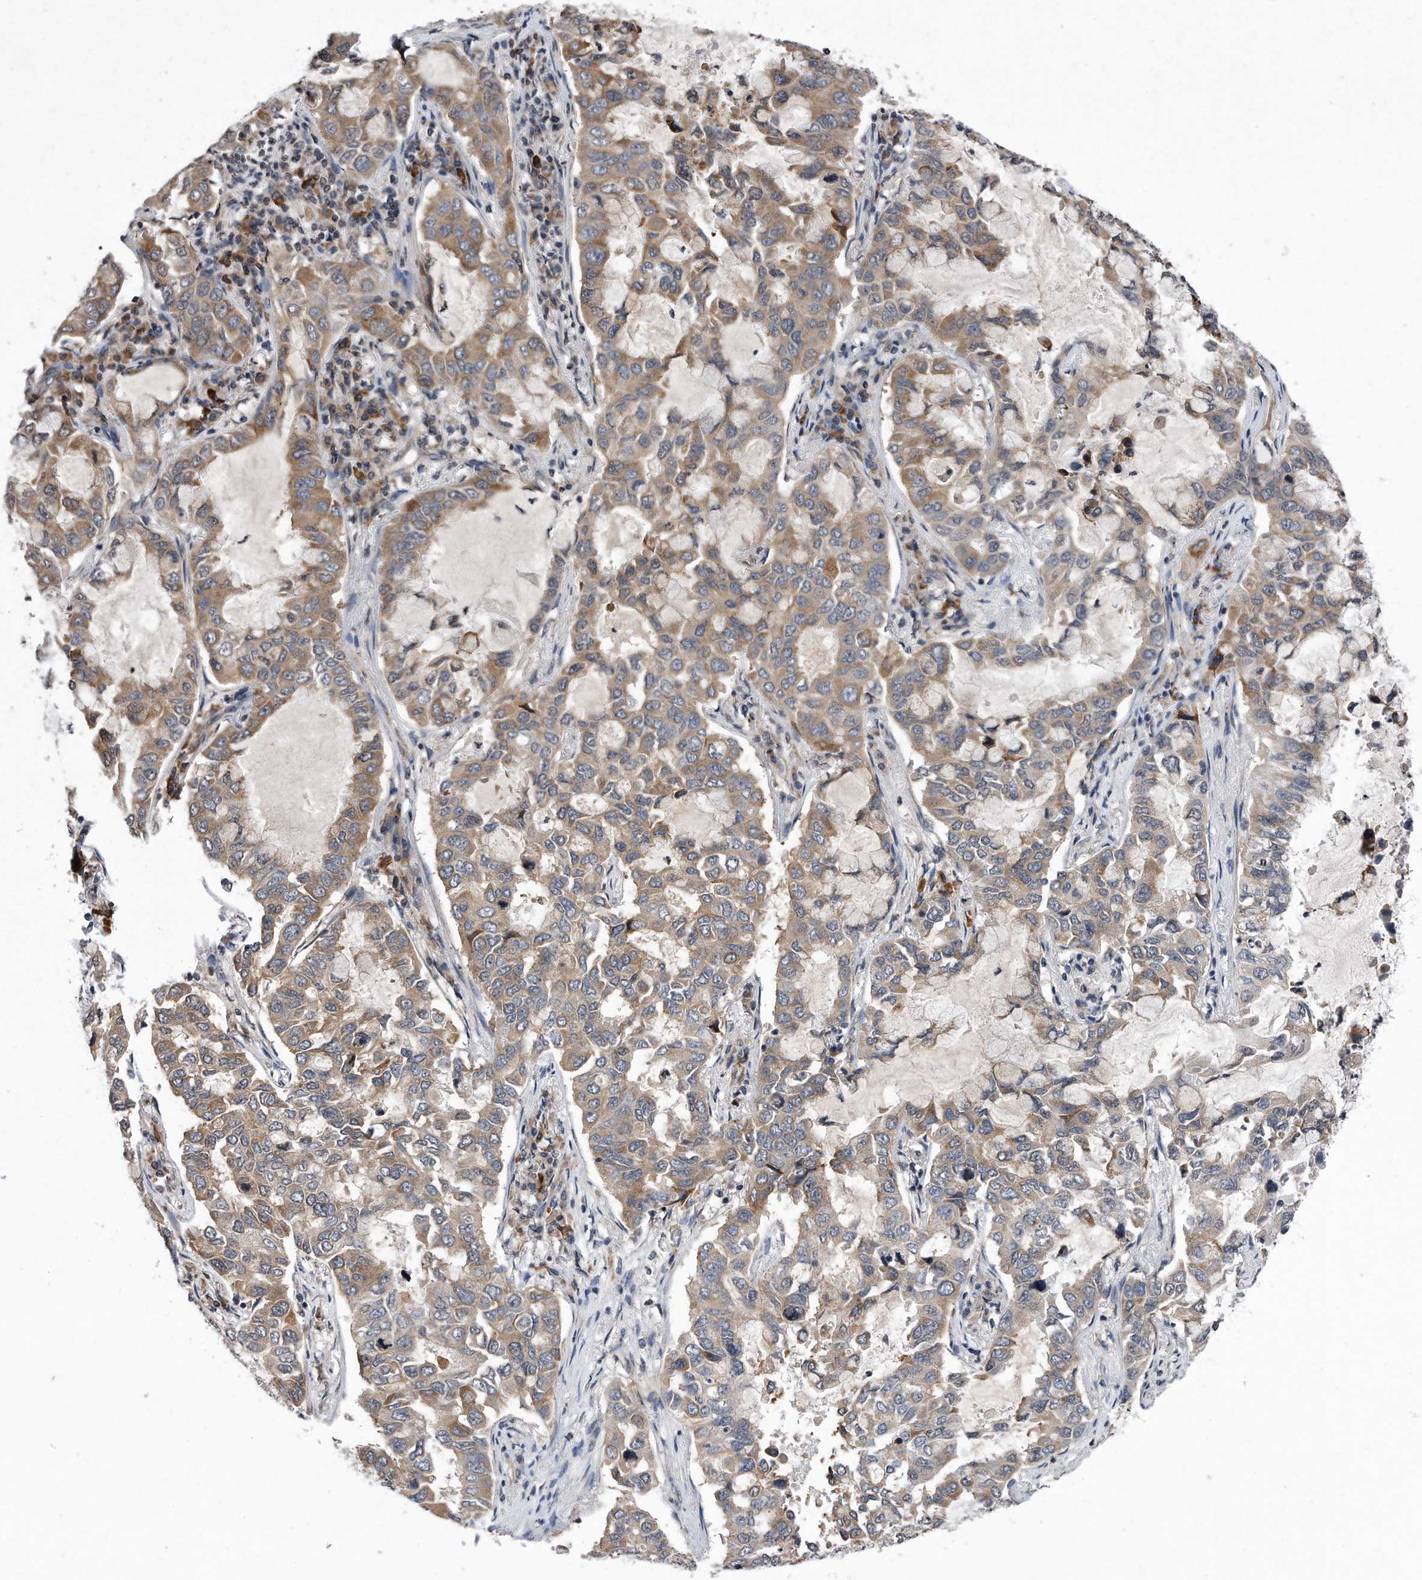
{"staining": {"intensity": "moderate", "quantity": "25%-75%", "location": "cytoplasmic/membranous"}, "tissue": "lung cancer", "cell_type": "Tumor cells", "image_type": "cancer", "snomed": [{"axis": "morphology", "description": "Adenocarcinoma, NOS"}, {"axis": "topography", "description": "Lung"}], "caption": "Immunohistochemical staining of lung adenocarcinoma shows medium levels of moderate cytoplasmic/membranous protein expression in approximately 25%-75% of tumor cells.", "gene": "DAB1", "patient": {"sex": "male", "age": 64}}